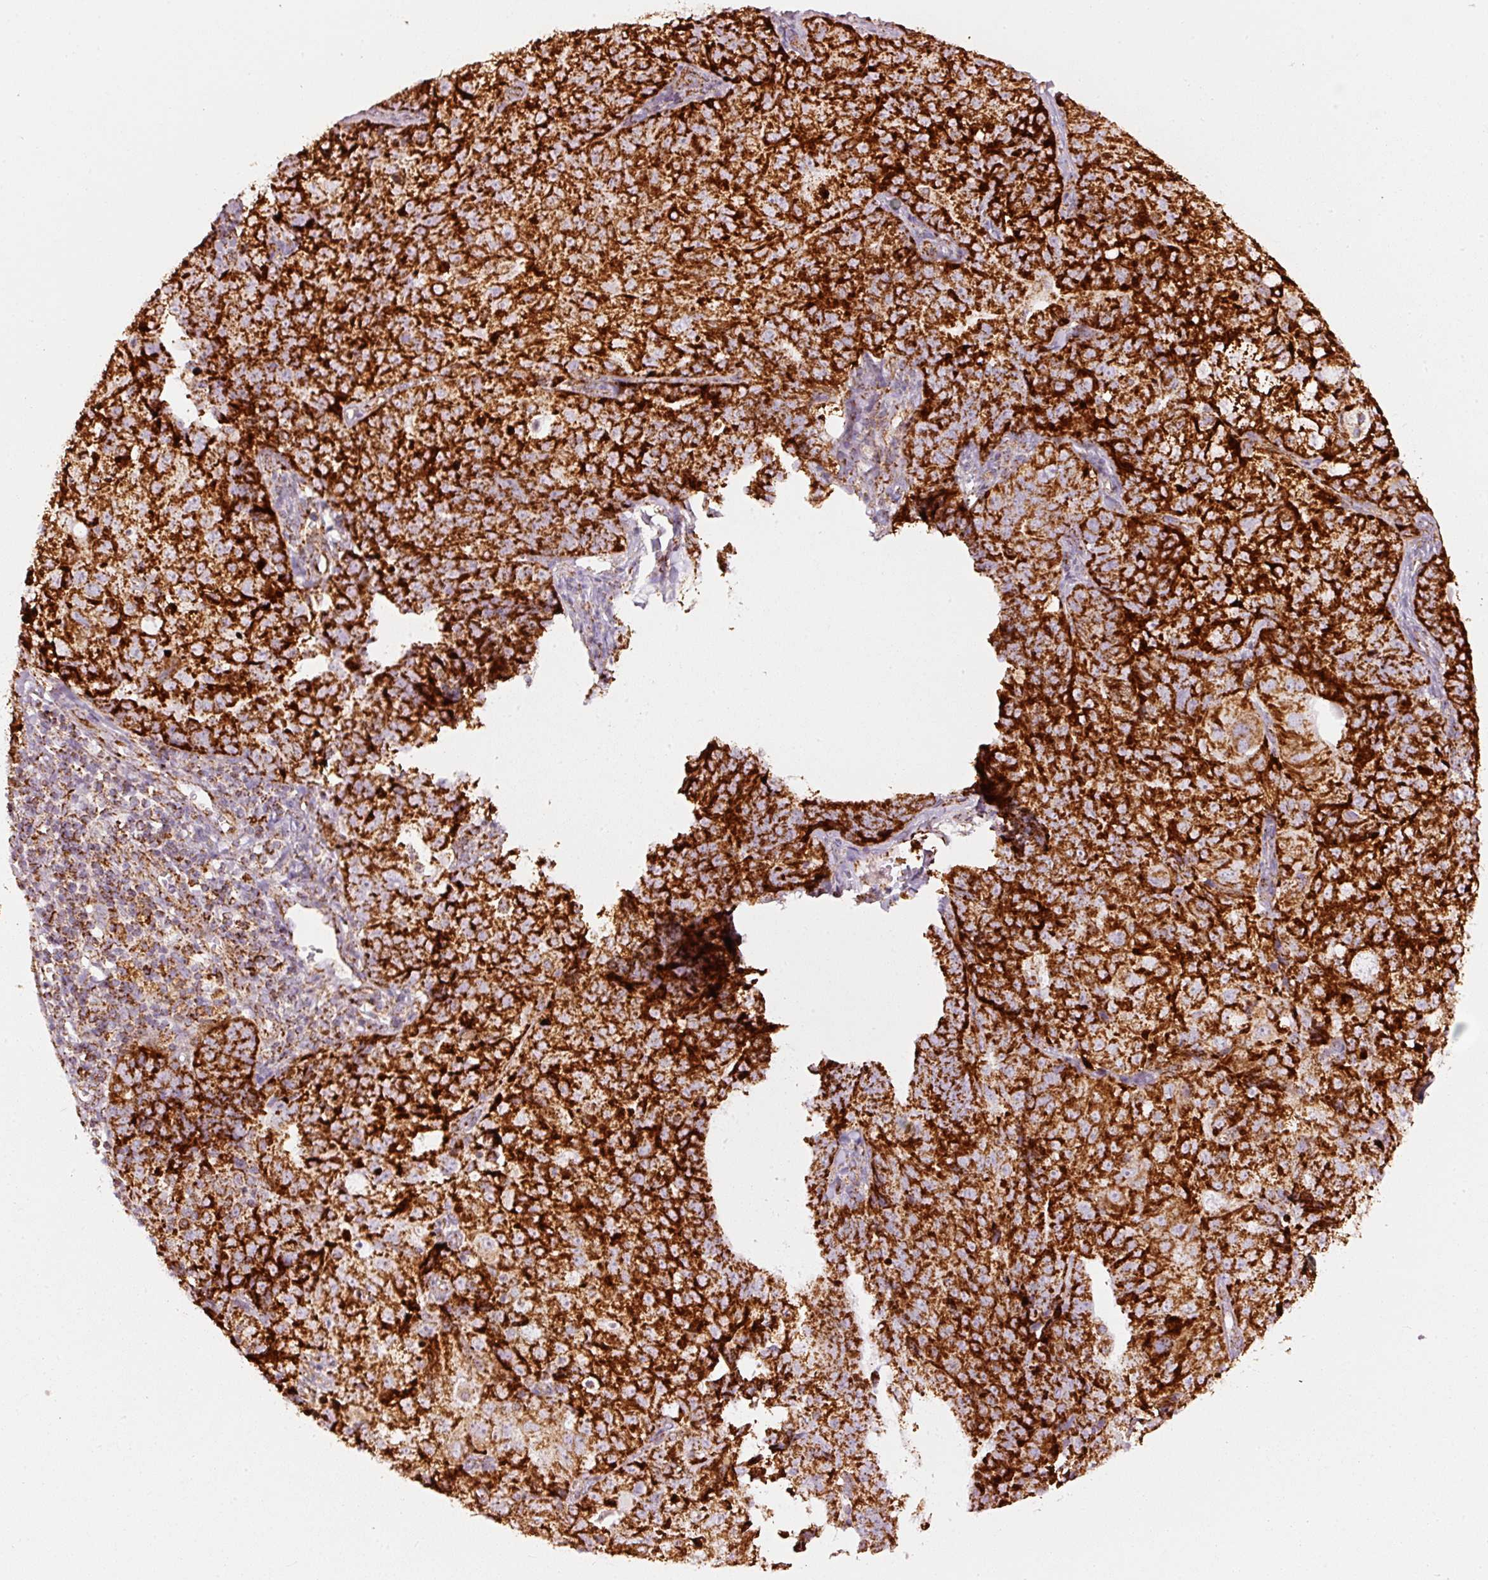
{"staining": {"intensity": "strong", "quantity": ">75%", "location": "cytoplasmic/membranous"}, "tissue": "endometrial cancer", "cell_type": "Tumor cells", "image_type": "cancer", "snomed": [{"axis": "morphology", "description": "Adenocarcinoma, NOS"}, {"axis": "topography", "description": "Endometrium"}], "caption": "Brown immunohistochemical staining in endometrial cancer (adenocarcinoma) reveals strong cytoplasmic/membranous positivity in approximately >75% of tumor cells. The staining is performed using DAB brown chromogen to label protein expression. The nuclei are counter-stained blue using hematoxylin.", "gene": "UQCRC1", "patient": {"sex": "female", "age": 61}}